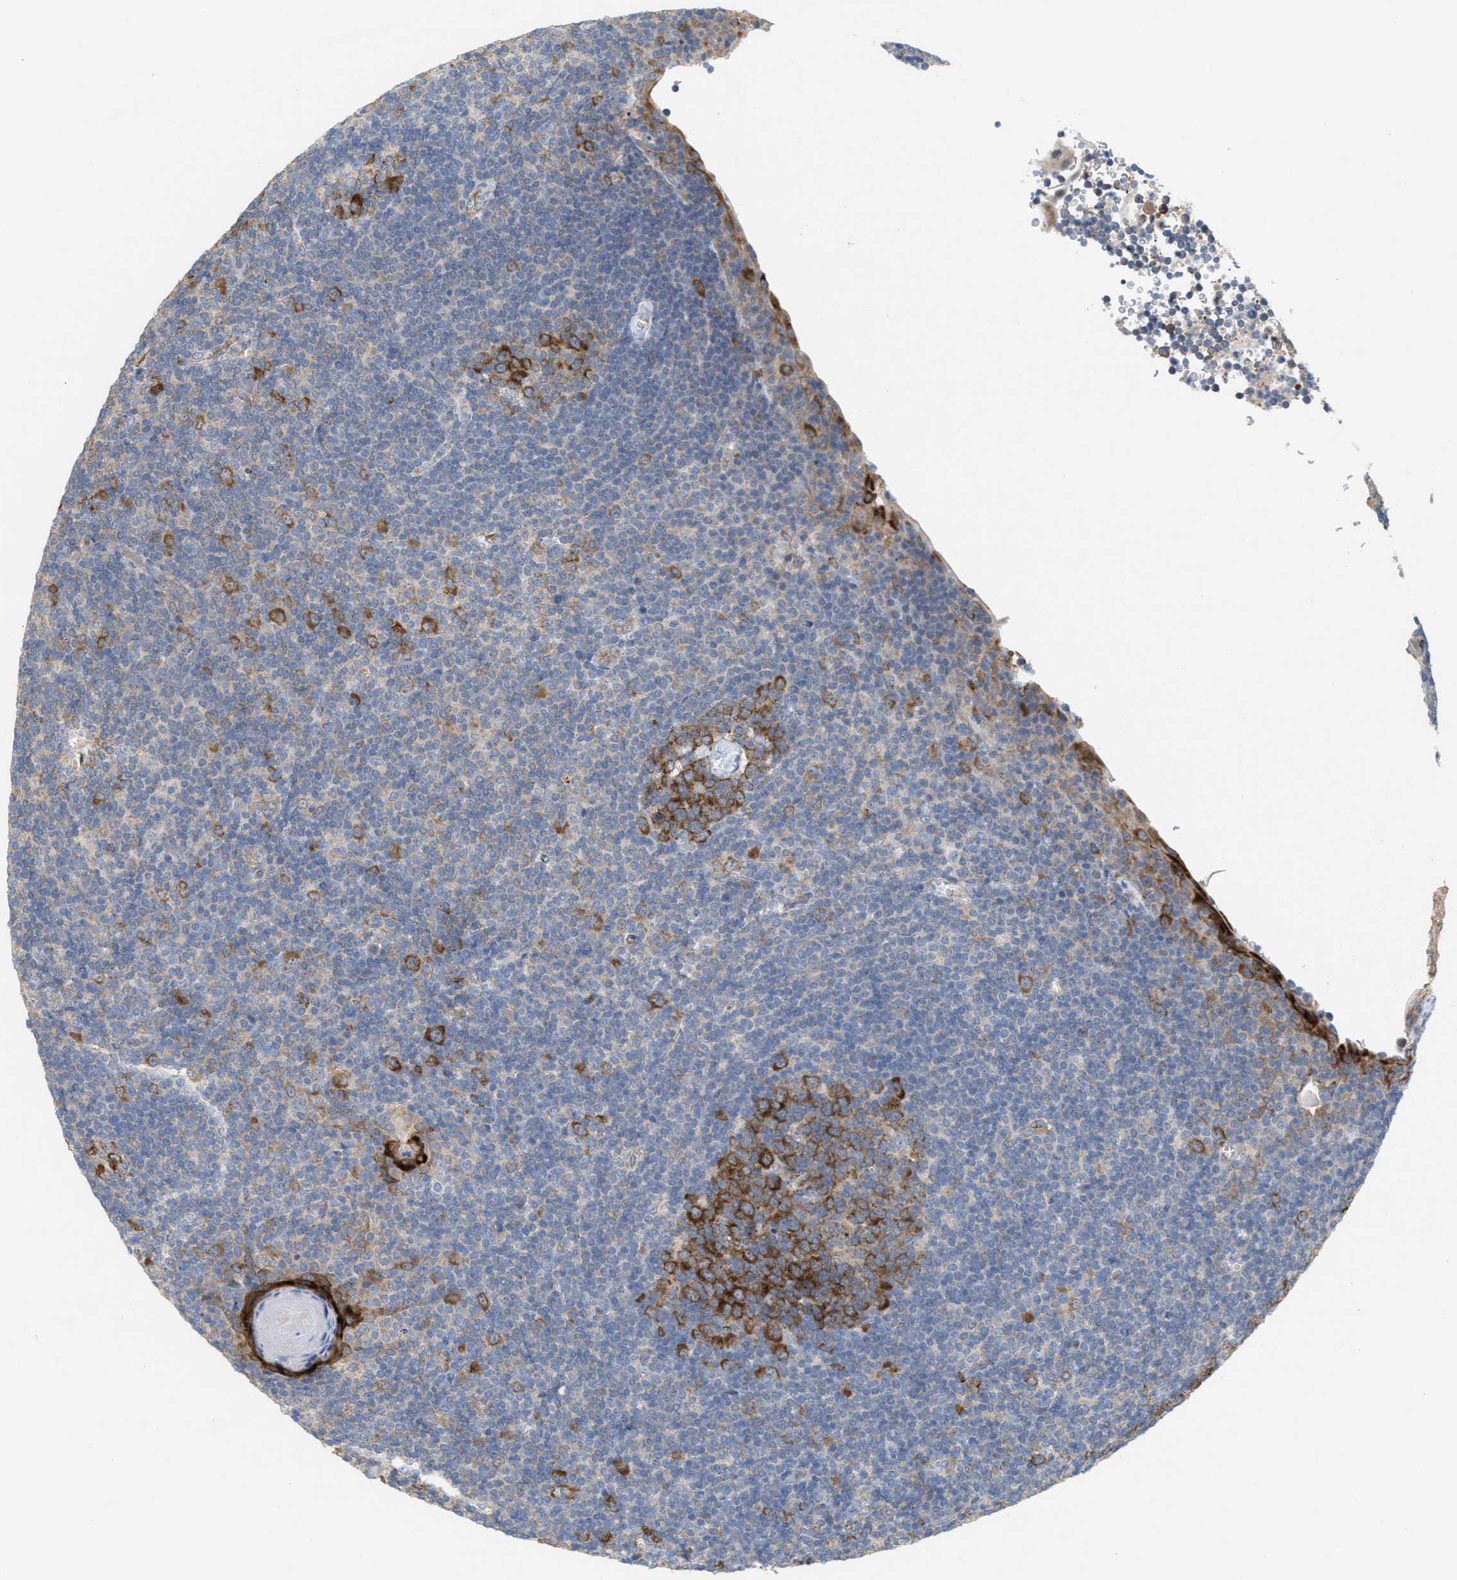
{"staining": {"intensity": "strong", "quantity": ">75%", "location": "cytoplasmic/membranous"}, "tissue": "tonsil", "cell_type": "Germinal center cells", "image_type": "normal", "snomed": [{"axis": "morphology", "description": "Normal tissue, NOS"}, {"axis": "topography", "description": "Tonsil"}], "caption": "The photomicrograph displays immunohistochemical staining of normal tonsil. There is strong cytoplasmic/membranous positivity is identified in approximately >75% of germinal center cells.", "gene": "UBAP2", "patient": {"sex": "male", "age": 37}}